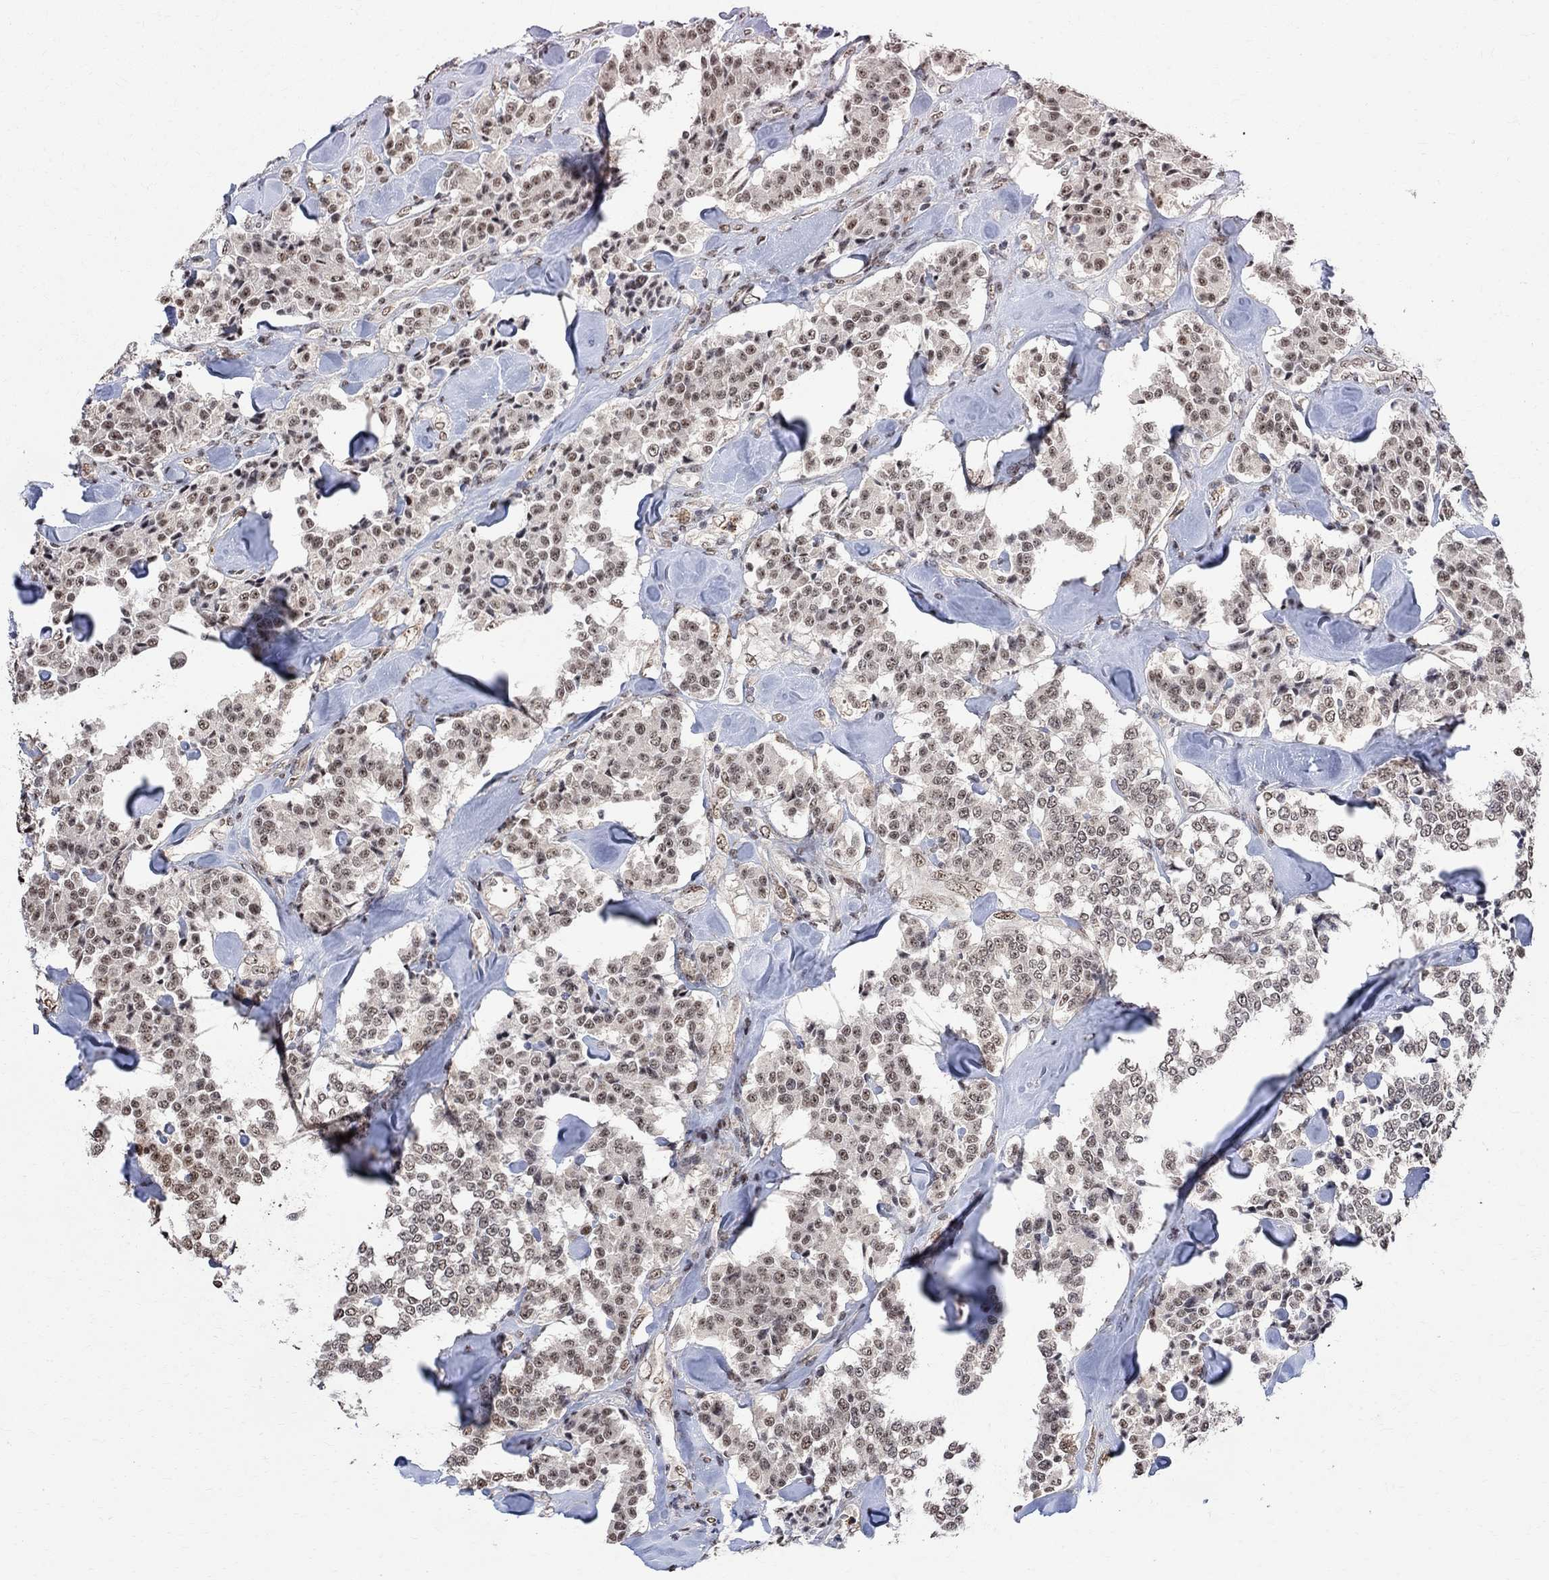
{"staining": {"intensity": "weak", "quantity": ">75%", "location": "nuclear"}, "tissue": "carcinoid", "cell_type": "Tumor cells", "image_type": "cancer", "snomed": [{"axis": "morphology", "description": "Carcinoid, malignant, NOS"}, {"axis": "topography", "description": "Pancreas"}], "caption": "IHC micrograph of human carcinoid (malignant) stained for a protein (brown), which shows low levels of weak nuclear staining in approximately >75% of tumor cells.", "gene": "E4F1", "patient": {"sex": "male", "age": 41}}